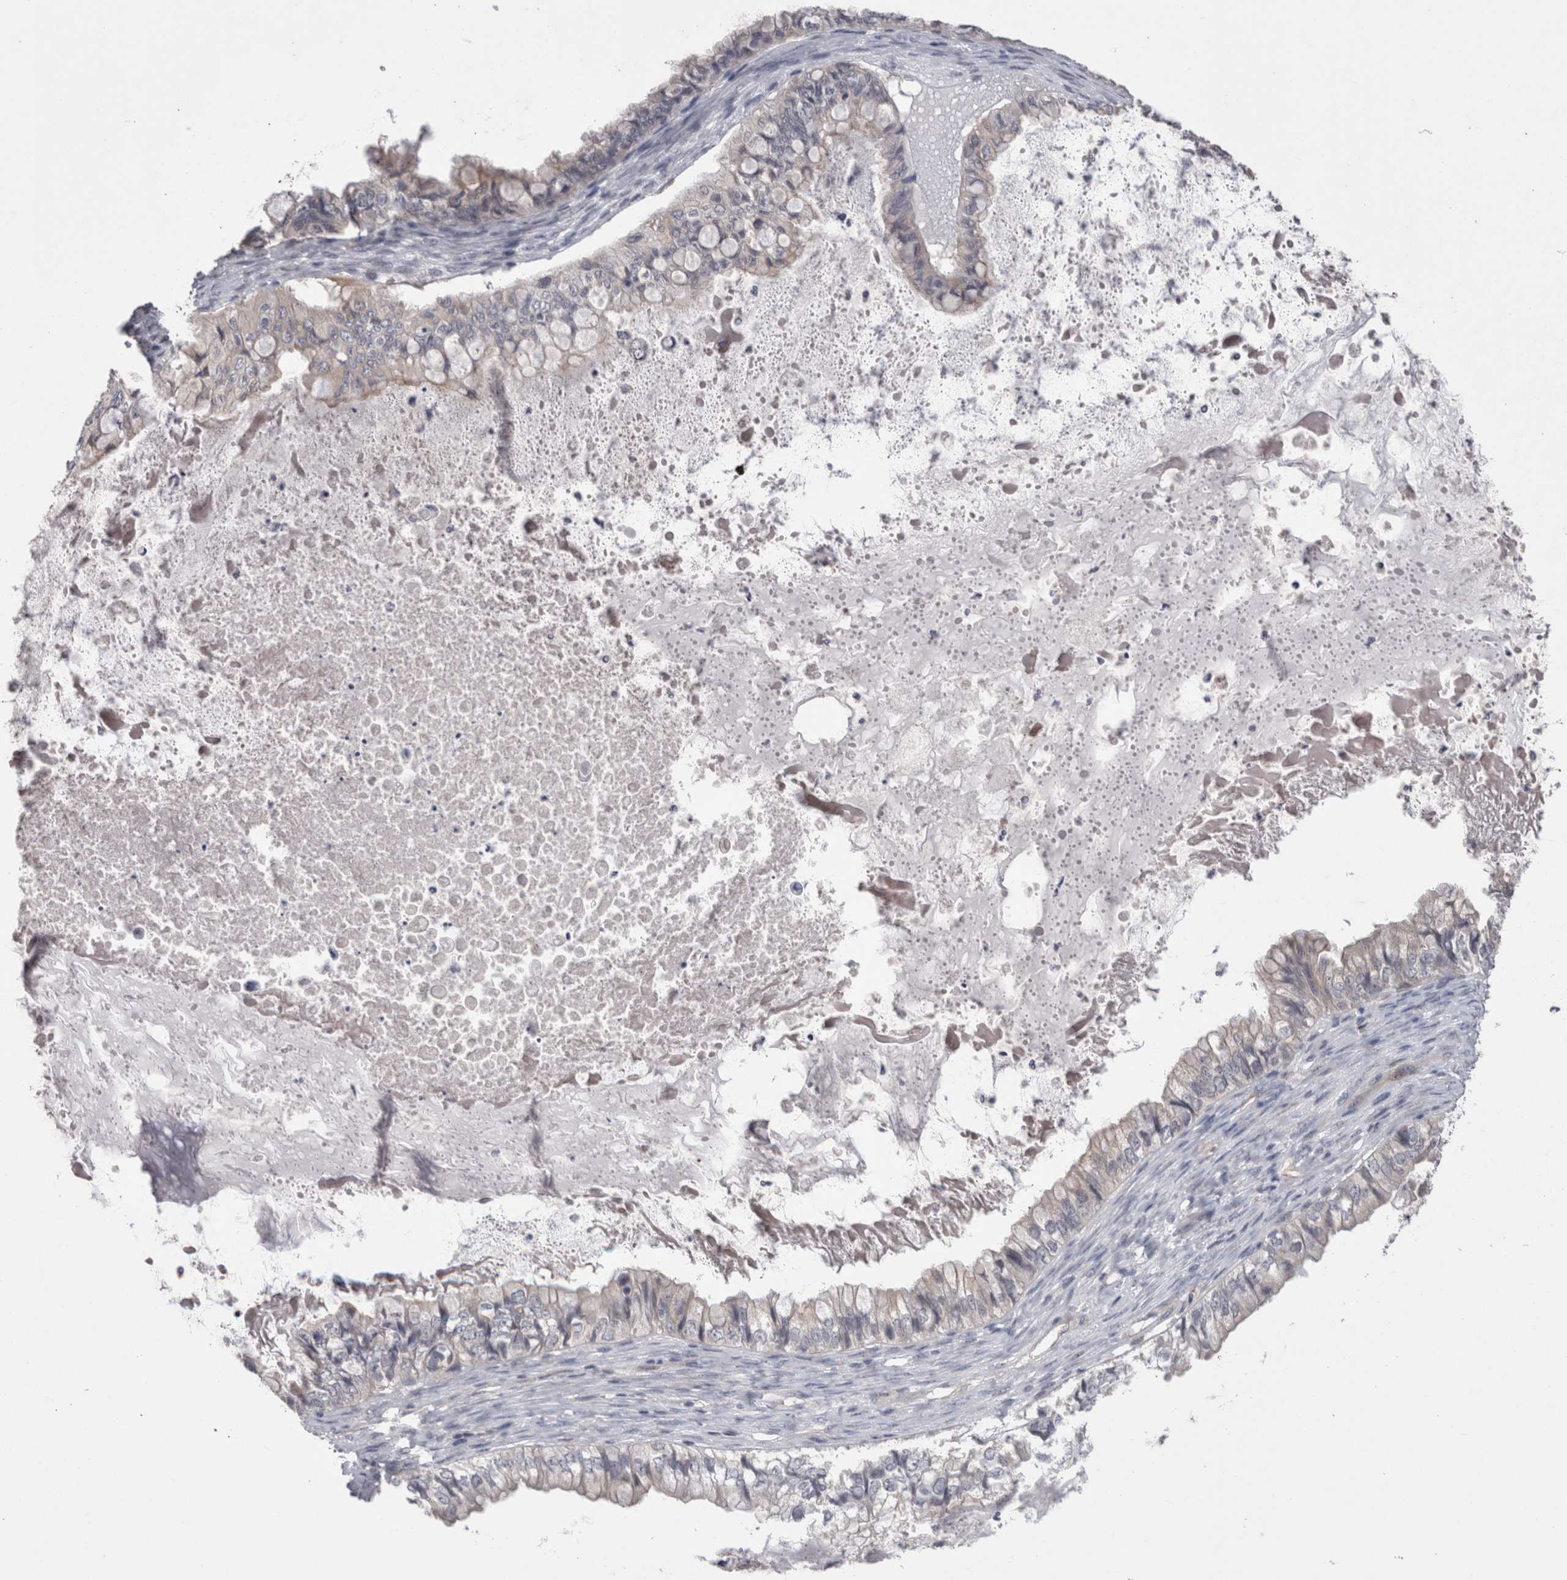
{"staining": {"intensity": "weak", "quantity": "<25%", "location": "cytoplasmic/membranous"}, "tissue": "ovarian cancer", "cell_type": "Tumor cells", "image_type": "cancer", "snomed": [{"axis": "morphology", "description": "Cystadenocarcinoma, mucinous, NOS"}, {"axis": "topography", "description": "Ovary"}], "caption": "The micrograph demonstrates no significant expression in tumor cells of ovarian cancer (mucinous cystadenocarcinoma).", "gene": "DCTN6", "patient": {"sex": "female", "age": 80}}